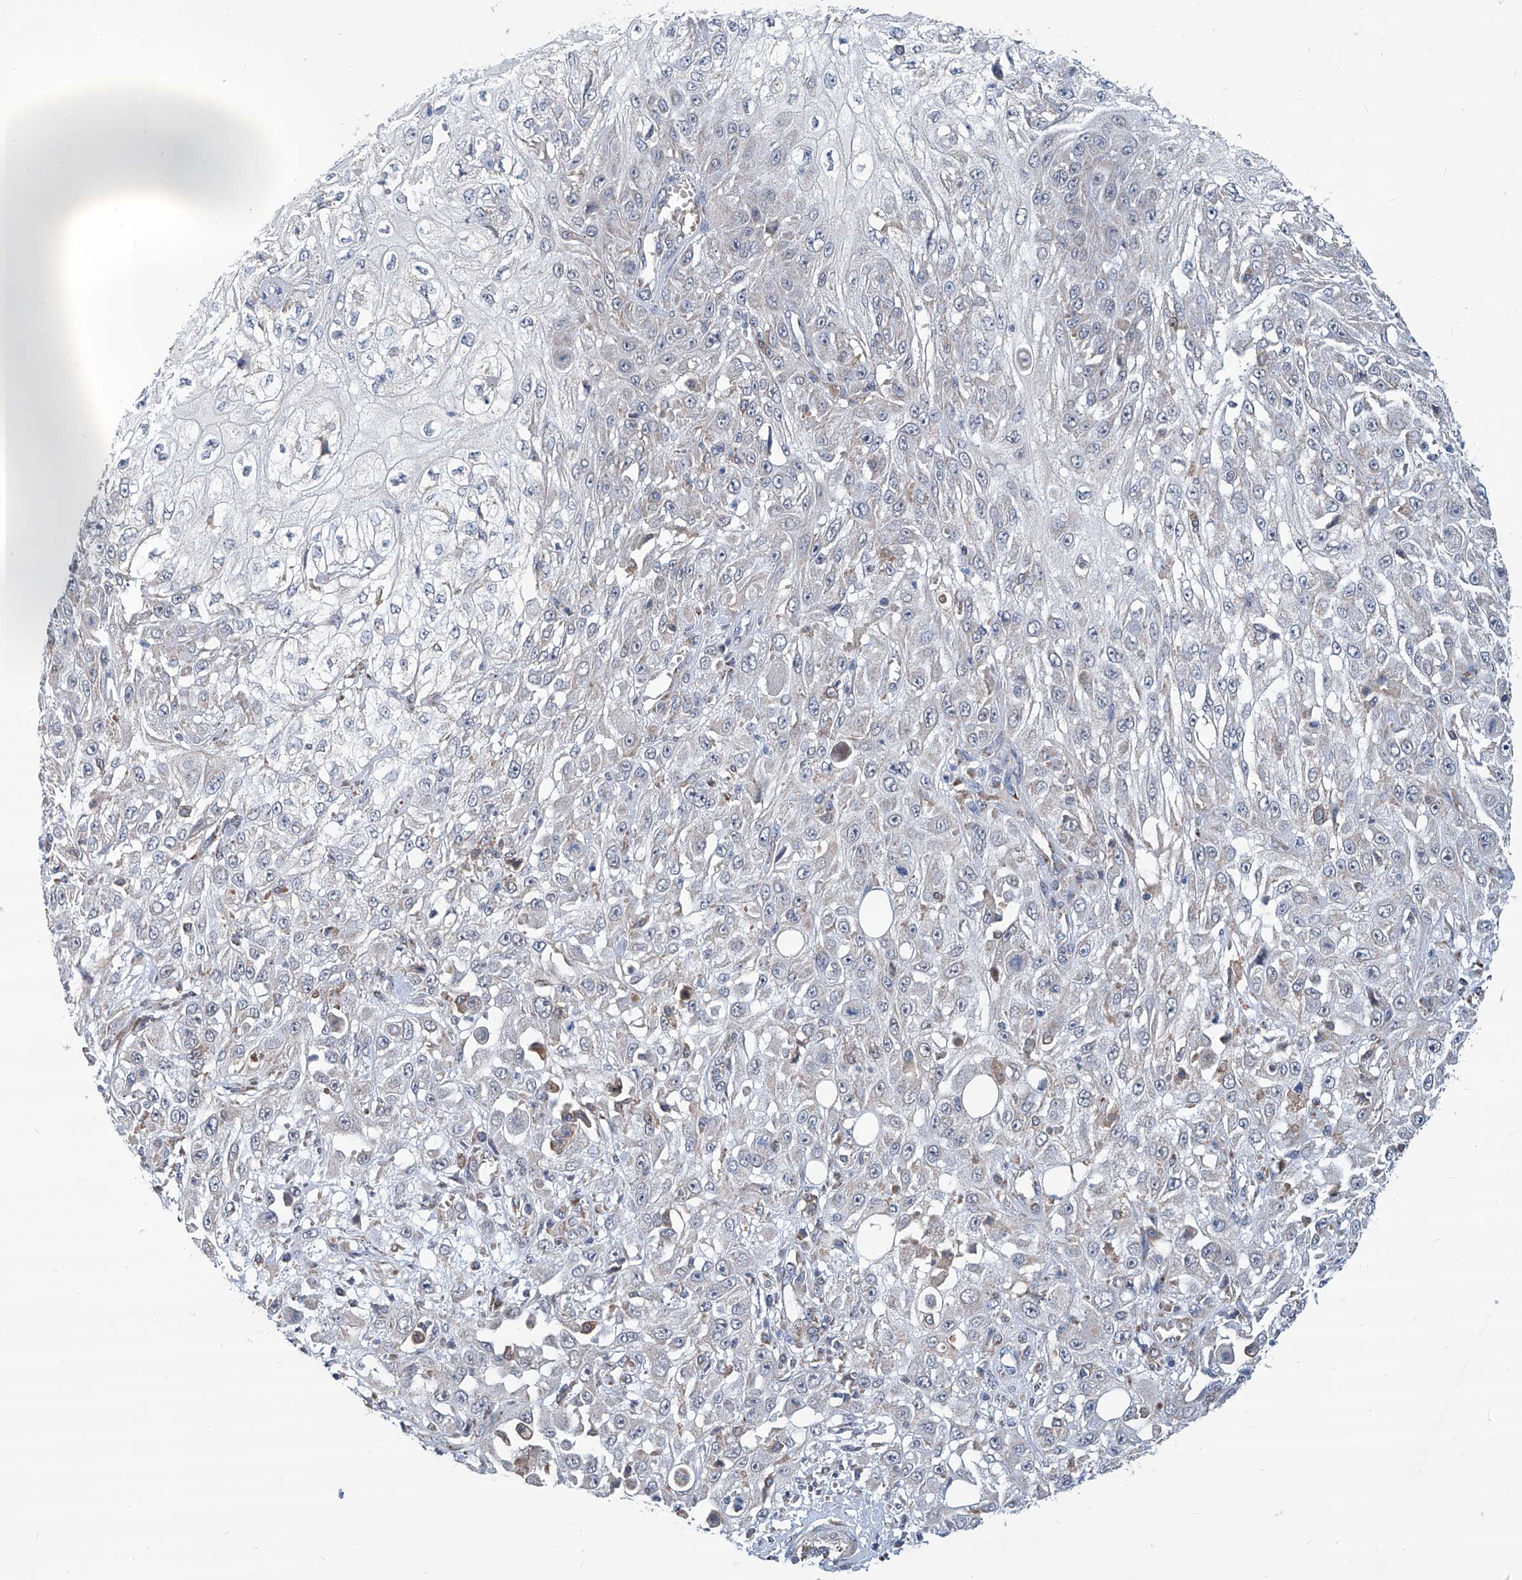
{"staining": {"intensity": "negative", "quantity": "none", "location": "none"}, "tissue": "skin cancer", "cell_type": "Tumor cells", "image_type": "cancer", "snomed": [{"axis": "morphology", "description": "Squamous cell carcinoma, NOS"}, {"axis": "morphology", "description": "Squamous cell carcinoma, metastatic, NOS"}, {"axis": "topography", "description": "Skin"}, {"axis": "topography", "description": "Lymph node"}], "caption": "Immunohistochemistry image of neoplastic tissue: skin cancer stained with DAB reveals no significant protein positivity in tumor cells.", "gene": "USP48", "patient": {"sex": "male", "age": 75}}